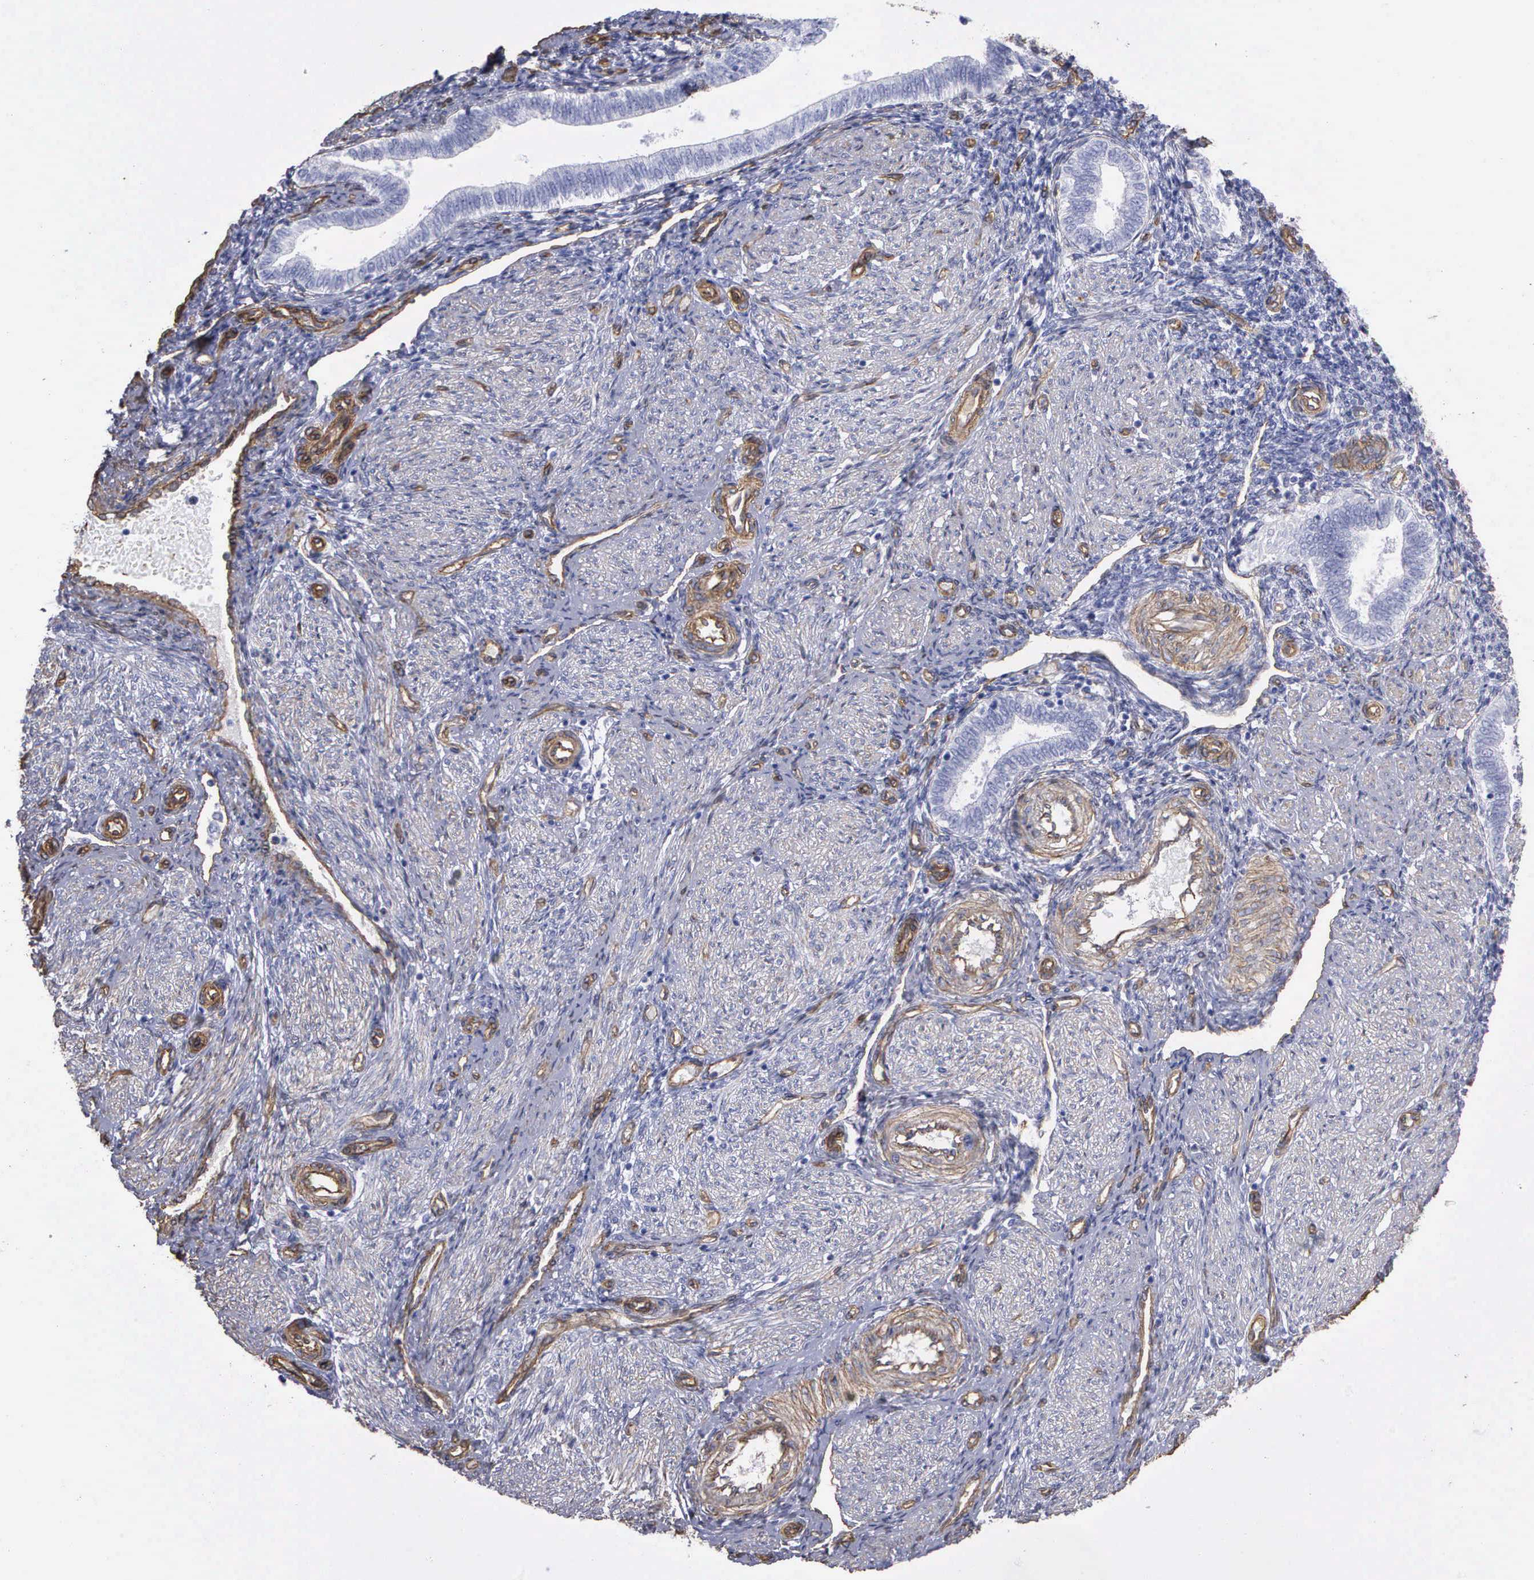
{"staining": {"intensity": "weak", "quantity": "25%-75%", "location": "cytoplasmic/membranous"}, "tissue": "endometrium", "cell_type": "Cells in endometrial stroma", "image_type": "normal", "snomed": [{"axis": "morphology", "description": "Normal tissue, NOS"}, {"axis": "topography", "description": "Endometrium"}], "caption": "Weak cytoplasmic/membranous protein positivity is identified in approximately 25%-75% of cells in endometrial stroma in endometrium.", "gene": "MAGEB10", "patient": {"sex": "female", "age": 36}}